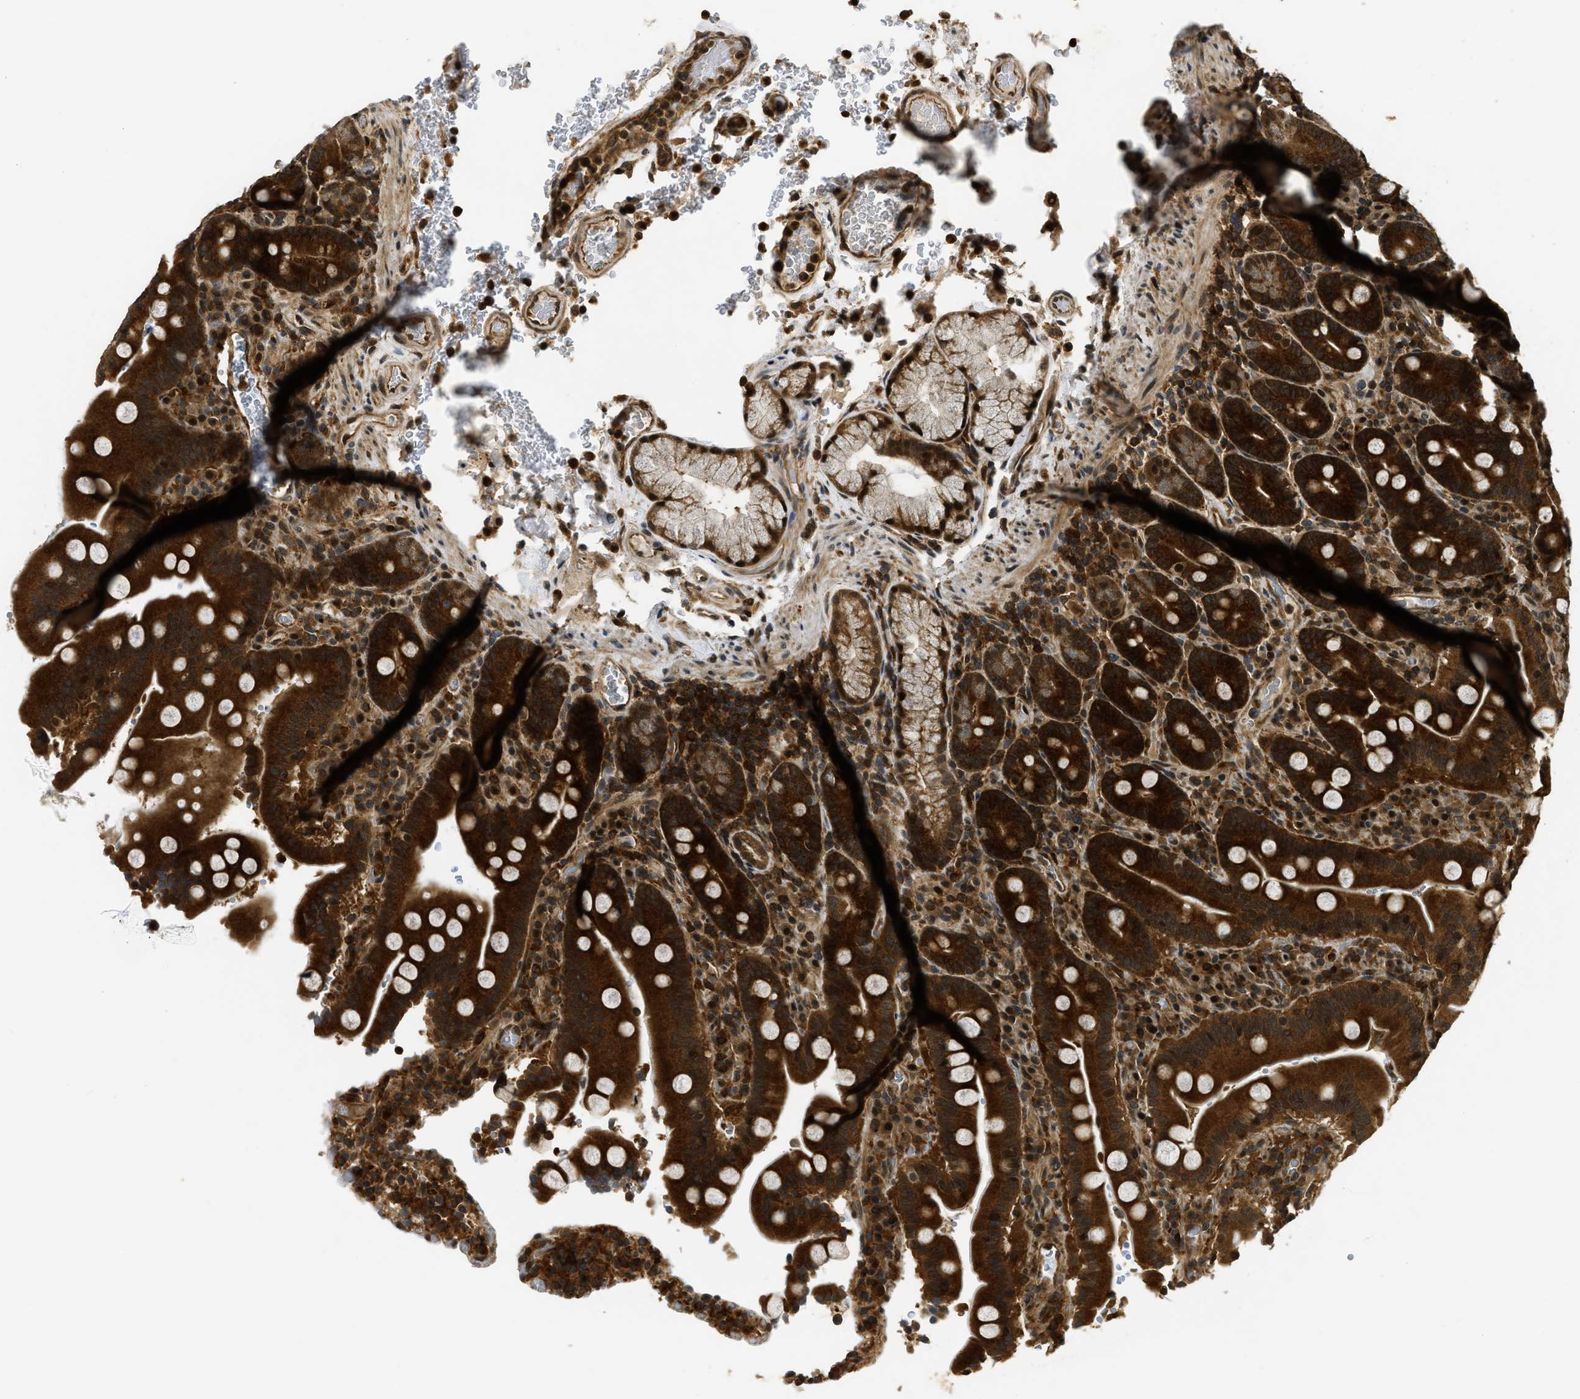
{"staining": {"intensity": "strong", "quantity": ">75%", "location": "cytoplasmic/membranous"}, "tissue": "duodenum", "cell_type": "Glandular cells", "image_type": "normal", "snomed": [{"axis": "morphology", "description": "Normal tissue, NOS"}, {"axis": "topography", "description": "Small intestine, NOS"}], "caption": "Immunohistochemical staining of unremarkable duodenum demonstrates >75% levels of strong cytoplasmic/membranous protein expression in about >75% of glandular cells.", "gene": "ADSL", "patient": {"sex": "female", "age": 71}}